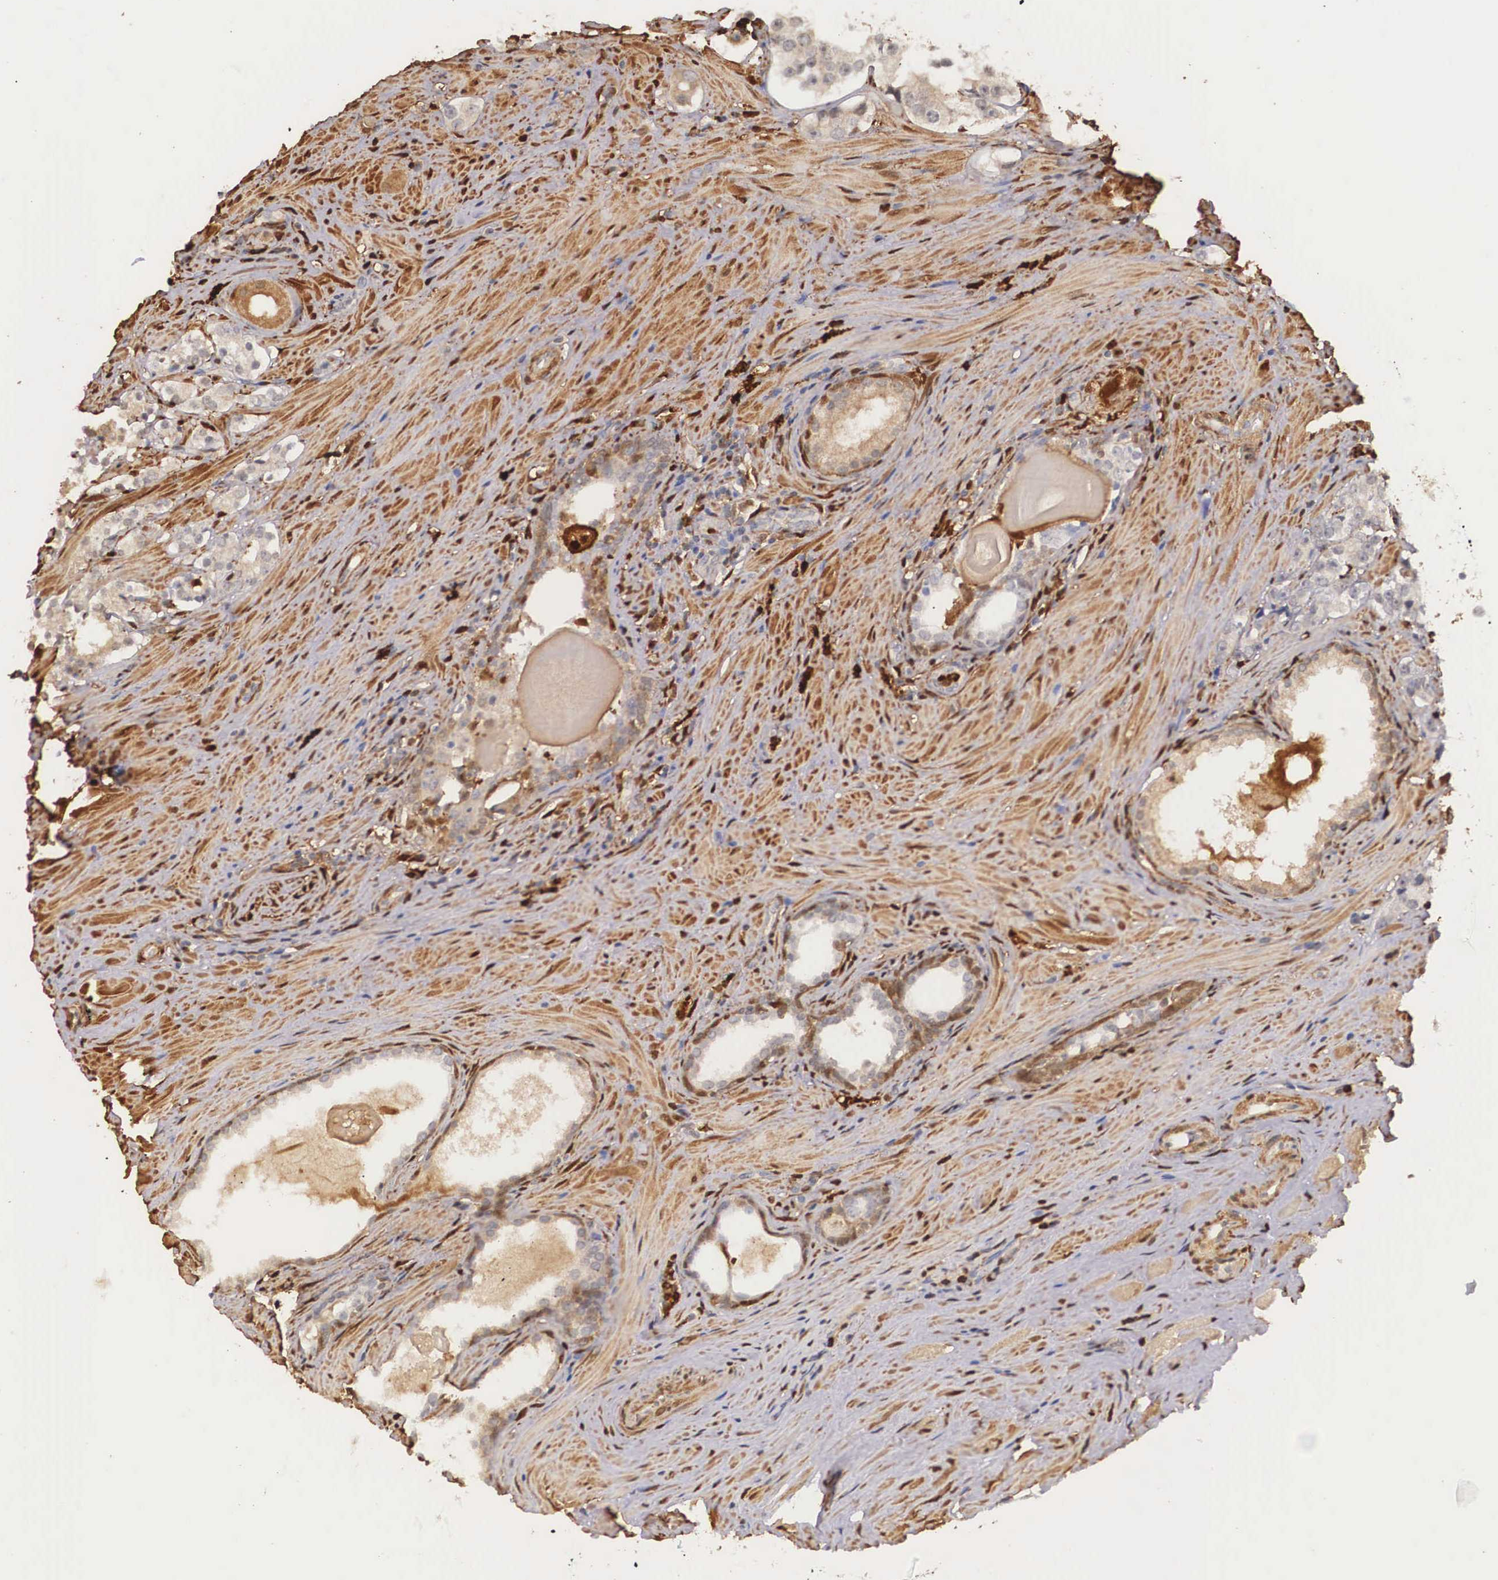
{"staining": {"intensity": "negative", "quantity": "none", "location": "none"}, "tissue": "prostate cancer", "cell_type": "Tumor cells", "image_type": "cancer", "snomed": [{"axis": "morphology", "description": "Adenocarcinoma, Medium grade"}, {"axis": "topography", "description": "Prostate"}], "caption": "Tumor cells show no significant positivity in prostate cancer (medium-grade adenocarcinoma).", "gene": "LGALS1", "patient": {"sex": "male", "age": 73}}